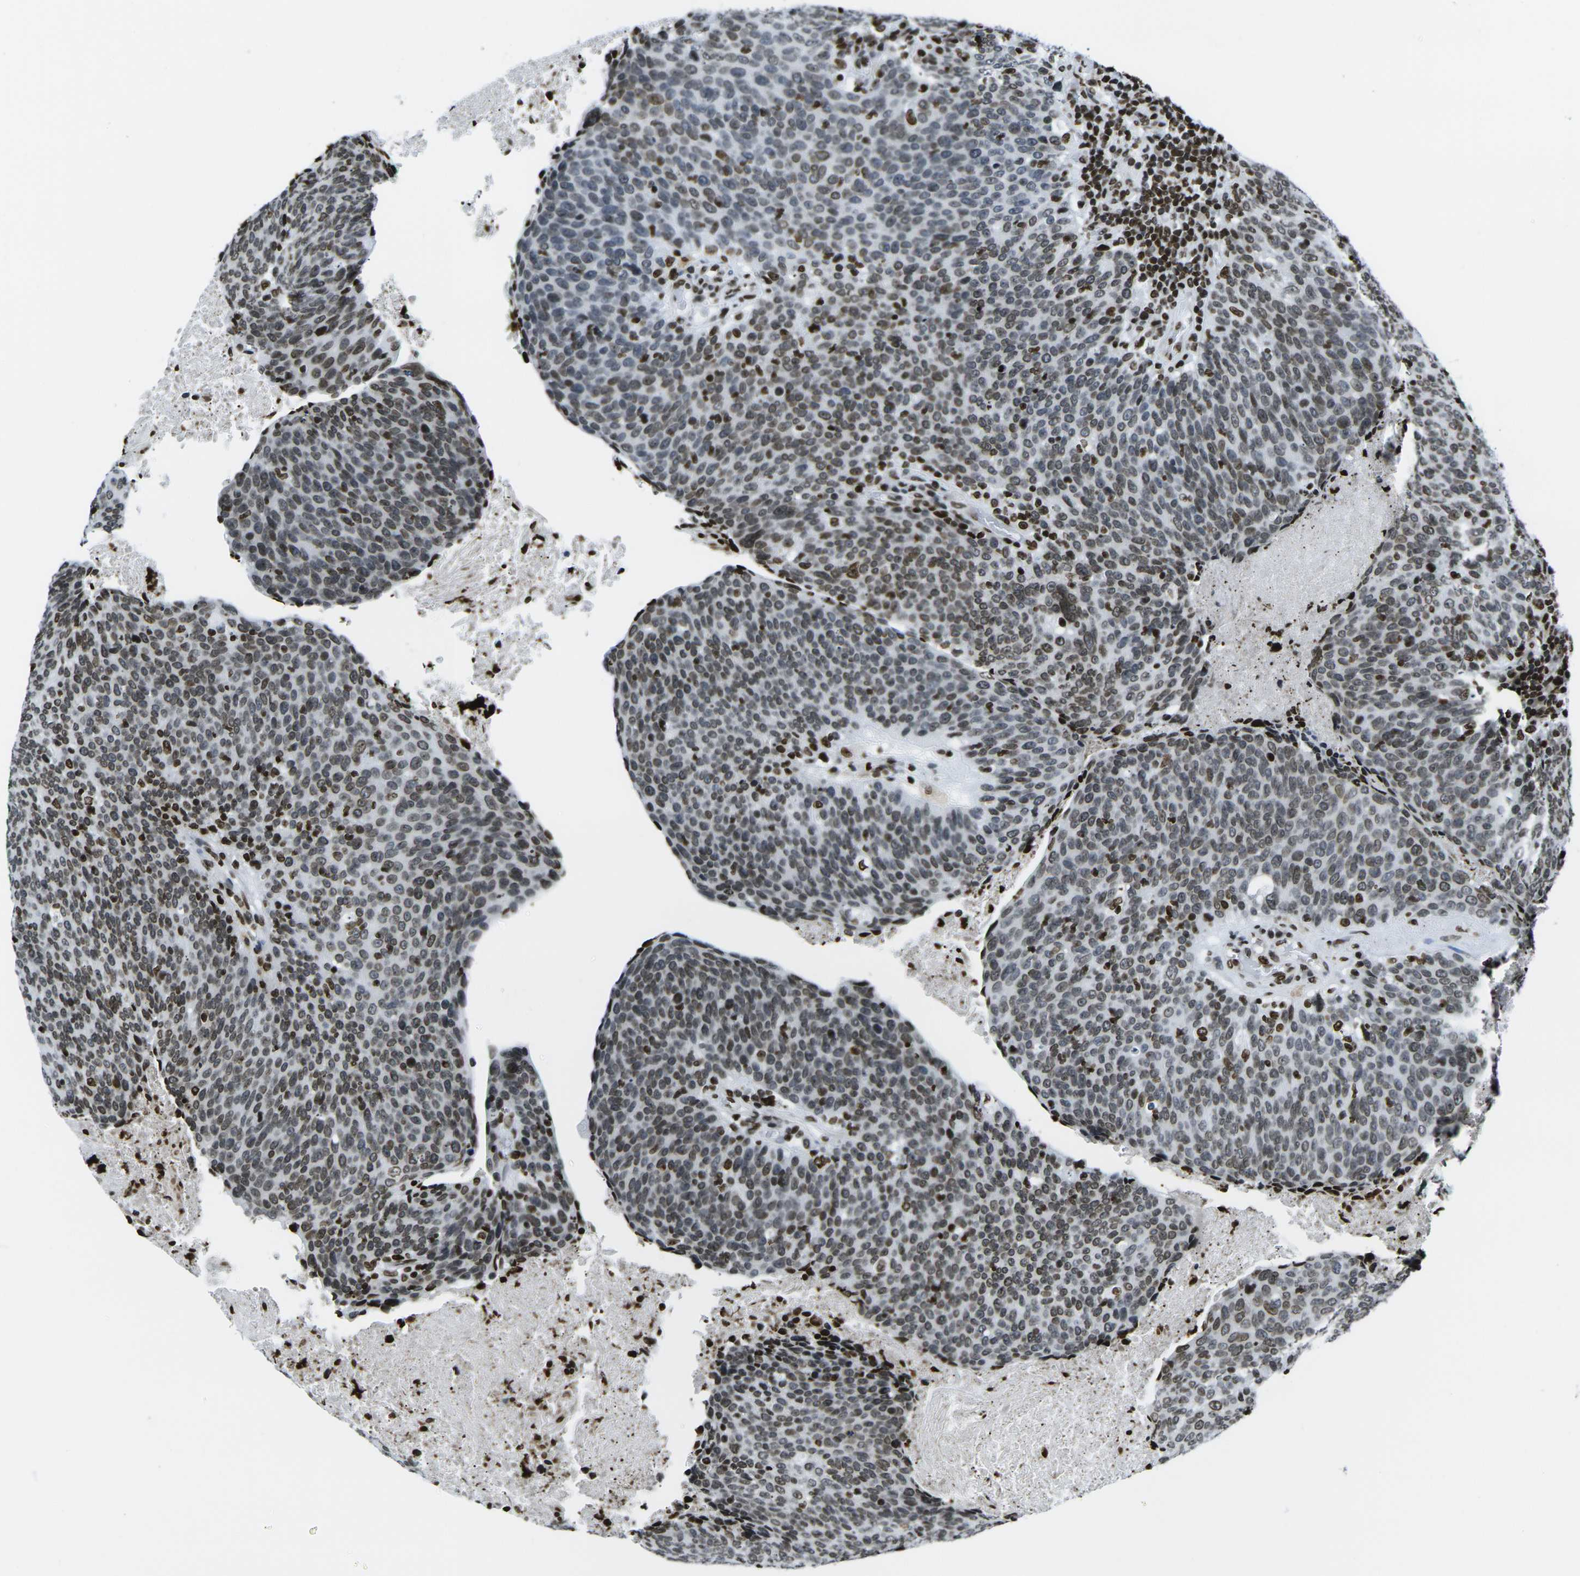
{"staining": {"intensity": "moderate", "quantity": ">75%", "location": "nuclear"}, "tissue": "head and neck cancer", "cell_type": "Tumor cells", "image_type": "cancer", "snomed": [{"axis": "morphology", "description": "Squamous cell carcinoma, NOS"}, {"axis": "morphology", "description": "Squamous cell carcinoma, metastatic, NOS"}, {"axis": "topography", "description": "Lymph node"}, {"axis": "topography", "description": "Head-Neck"}], "caption": "The histopathology image shows immunohistochemical staining of head and neck squamous cell carcinoma. There is moderate nuclear expression is identified in approximately >75% of tumor cells.", "gene": "H2AX", "patient": {"sex": "male", "age": 62}}